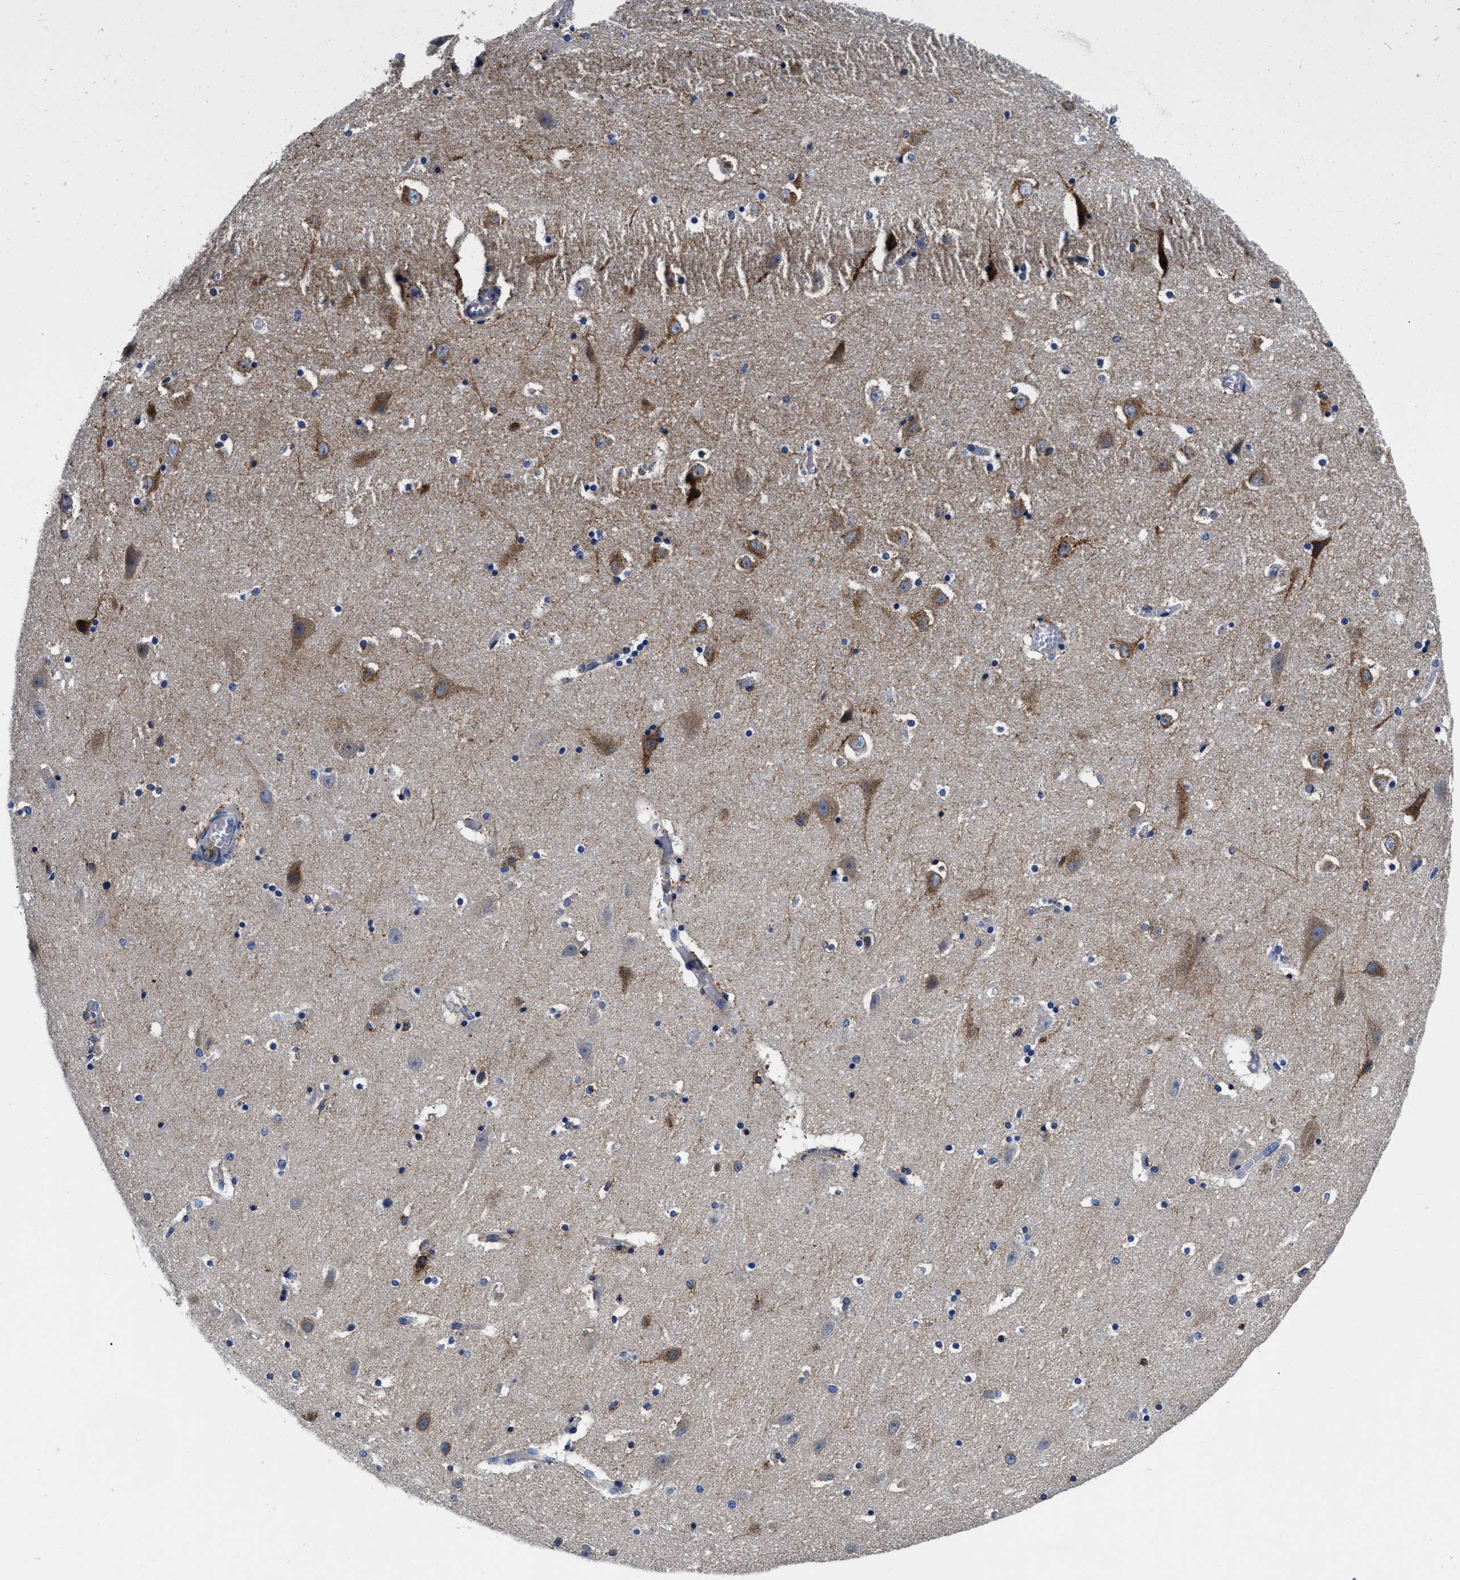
{"staining": {"intensity": "moderate", "quantity": "<25%", "location": "cytoplasmic/membranous"}, "tissue": "hippocampus", "cell_type": "Glial cells", "image_type": "normal", "snomed": [{"axis": "morphology", "description": "Normal tissue, NOS"}, {"axis": "topography", "description": "Hippocampus"}], "caption": "An immunohistochemistry image of unremarkable tissue is shown. Protein staining in brown shows moderate cytoplasmic/membranous positivity in hippocampus within glial cells. Nuclei are stained in blue.", "gene": "SLC35F1", "patient": {"sex": "male", "age": 45}}